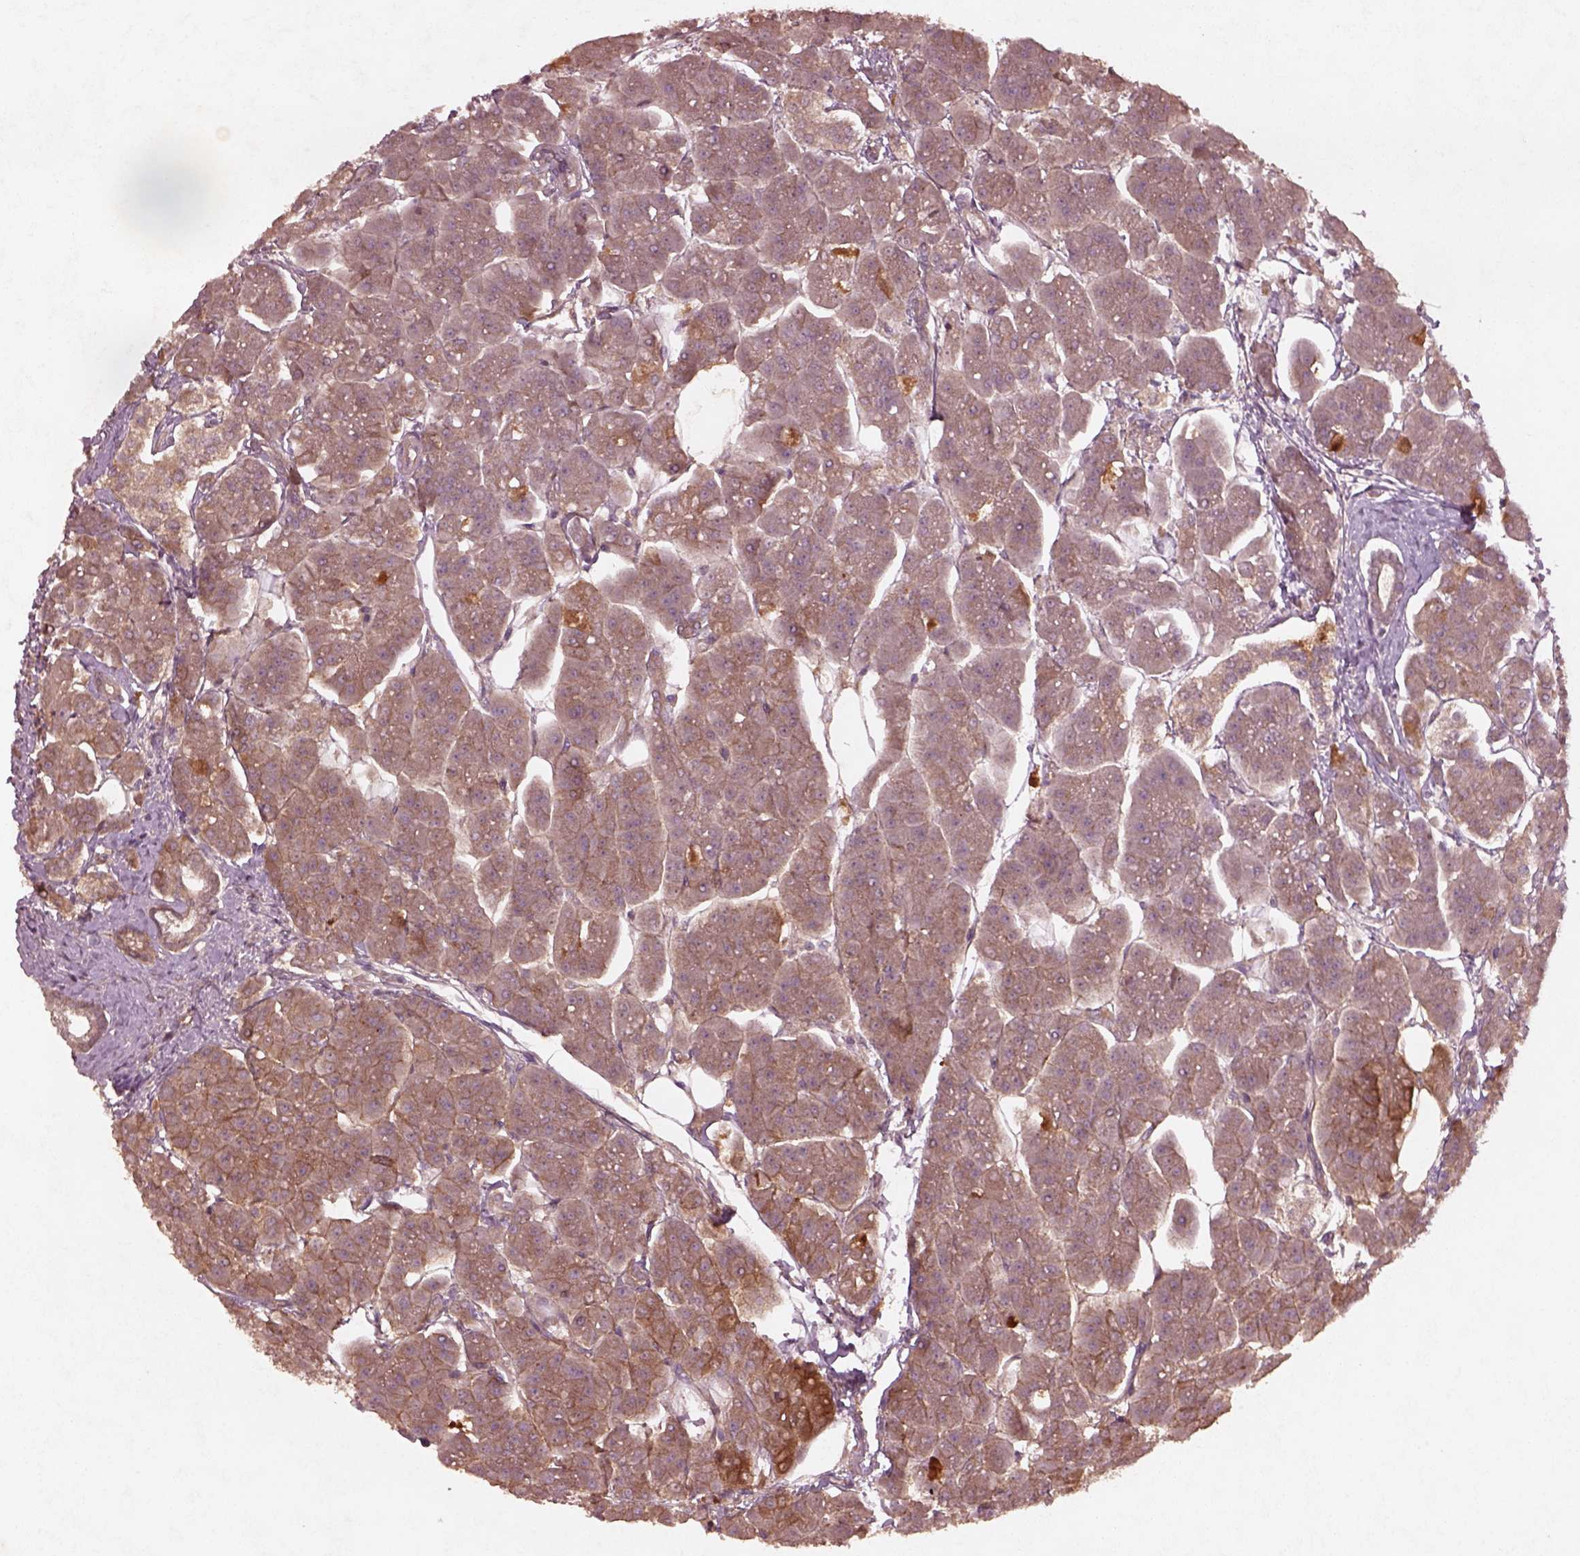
{"staining": {"intensity": "moderate", "quantity": ">75%", "location": "cytoplasmic/membranous"}, "tissue": "pancreas", "cell_type": "Exocrine glandular cells", "image_type": "normal", "snomed": [{"axis": "morphology", "description": "Normal tissue, NOS"}, {"axis": "topography", "description": "Adipose tissue"}, {"axis": "topography", "description": "Pancreas"}, {"axis": "topography", "description": "Peripheral nerve tissue"}], "caption": "This is an image of immunohistochemistry (IHC) staining of unremarkable pancreas, which shows moderate positivity in the cytoplasmic/membranous of exocrine glandular cells.", "gene": "FAM234A", "patient": {"sex": "female", "age": 58}}